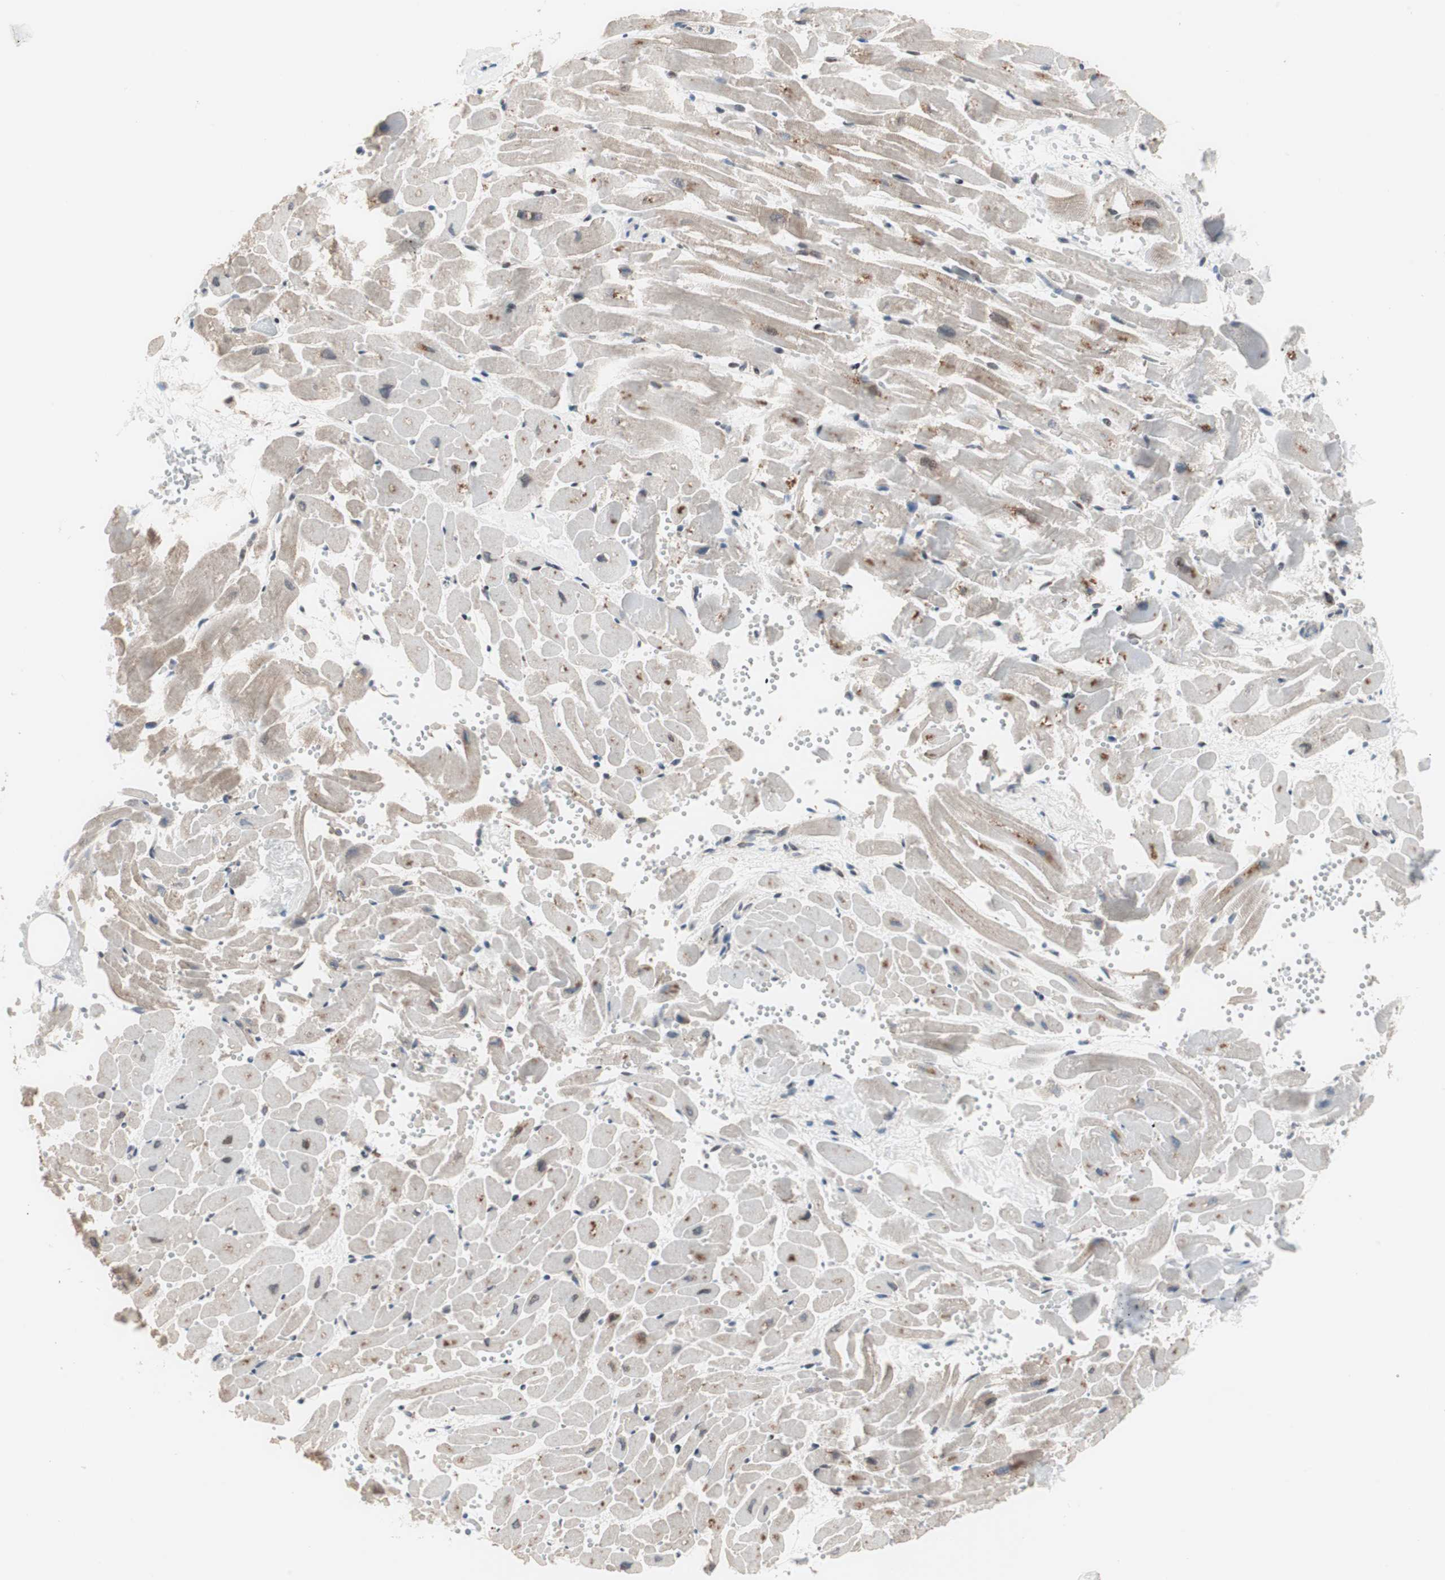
{"staining": {"intensity": "moderate", "quantity": "25%-75%", "location": "nuclear"}, "tissue": "heart muscle", "cell_type": "Cardiomyocytes", "image_type": "normal", "snomed": [{"axis": "morphology", "description": "Normal tissue, NOS"}, {"axis": "topography", "description": "Heart"}], "caption": "Protein staining of unremarkable heart muscle shows moderate nuclear positivity in approximately 25%-75% of cardiomyocytes. (DAB = brown stain, brightfield microscopy at high magnification).", "gene": "POLH", "patient": {"sex": "female", "age": 19}}